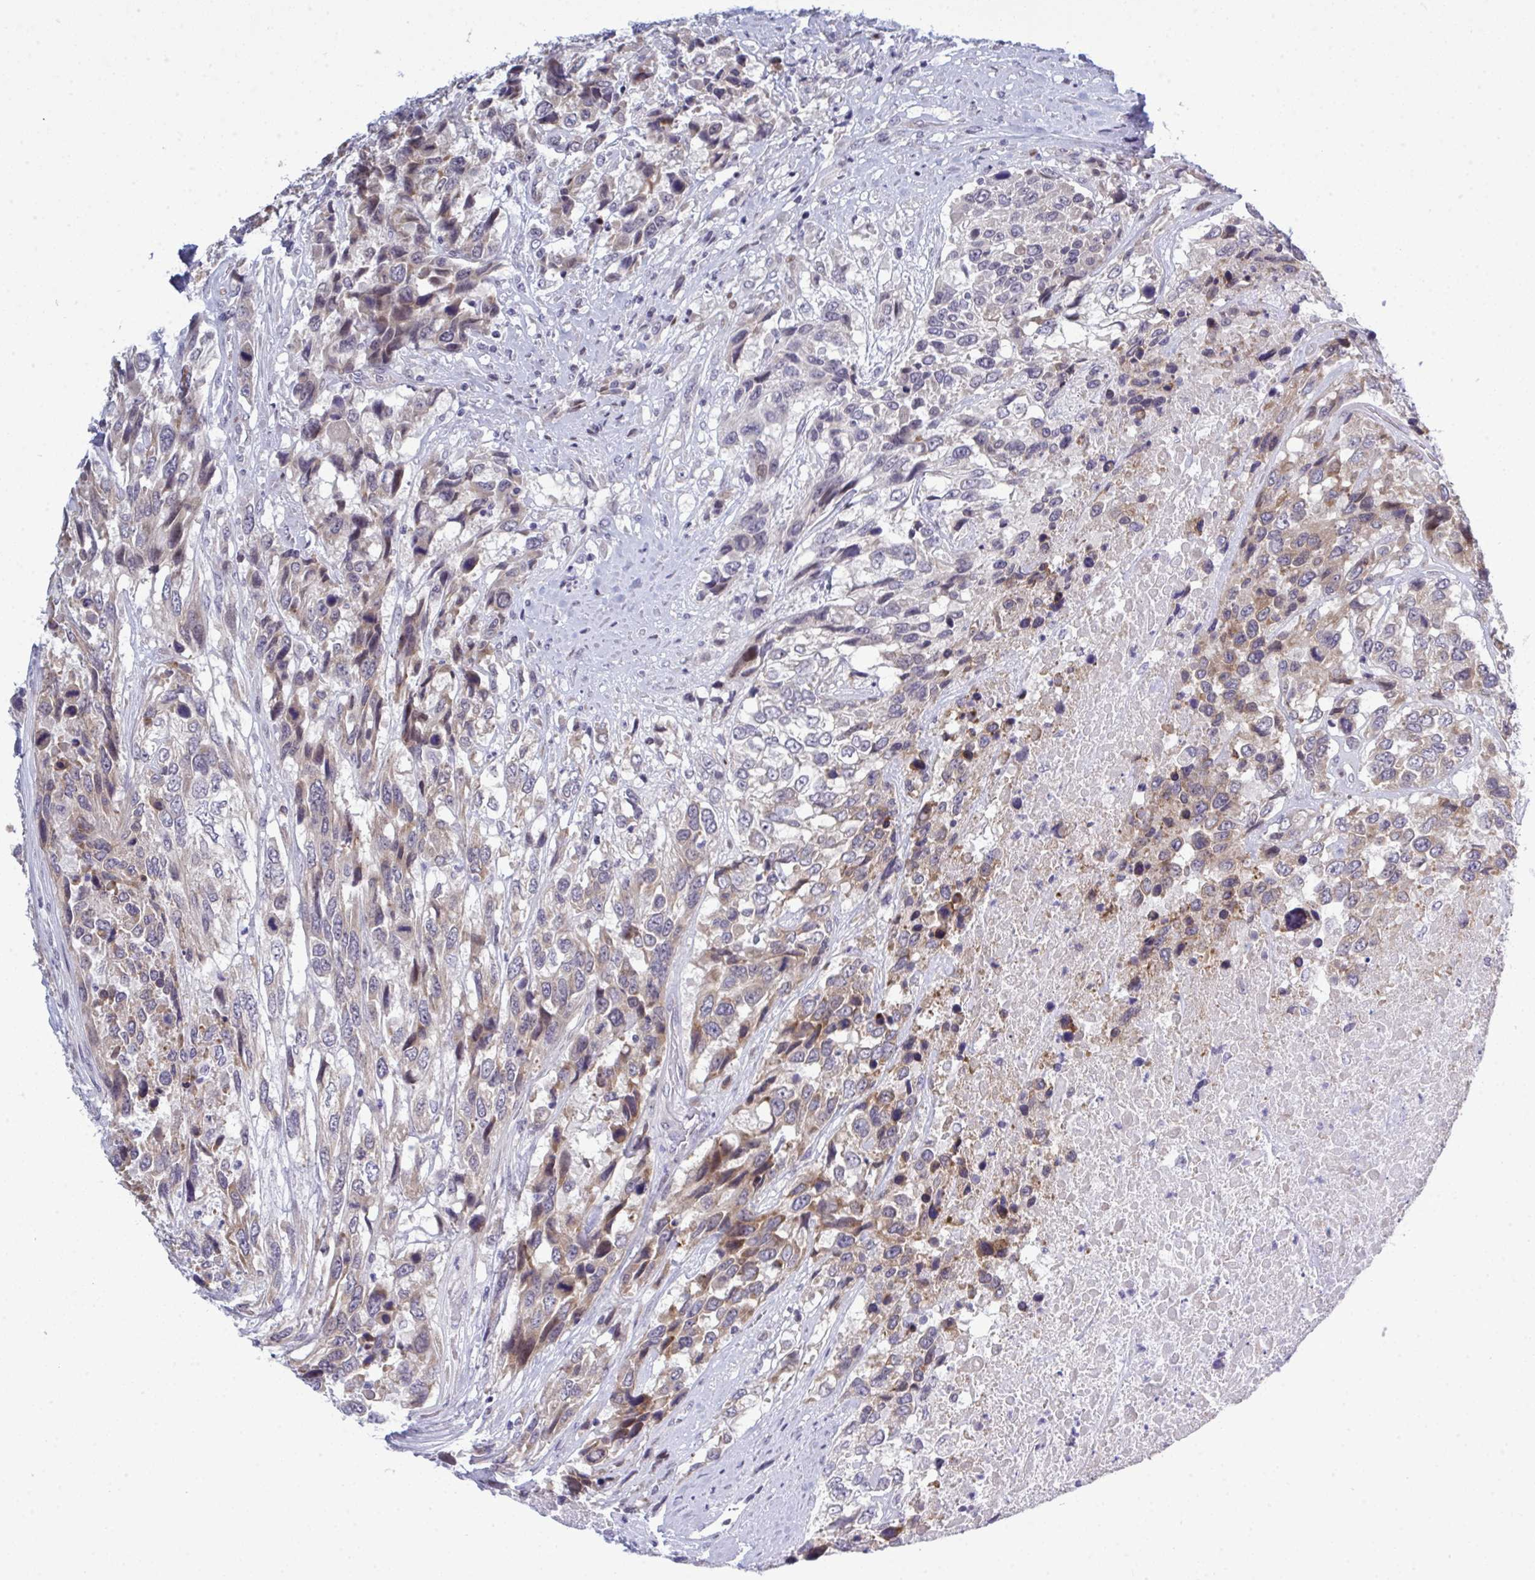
{"staining": {"intensity": "negative", "quantity": "none", "location": "none"}, "tissue": "urothelial cancer", "cell_type": "Tumor cells", "image_type": "cancer", "snomed": [{"axis": "morphology", "description": "Urothelial carcinoma, High grade"}, {"axis": "topography", "description": "Urinary bladder"}], "caption": "The image demonstrates no staining of tumor cells in urothelial cancer.", "gene": "TAB1", "patient": {"sex": "female", "age": 70}}